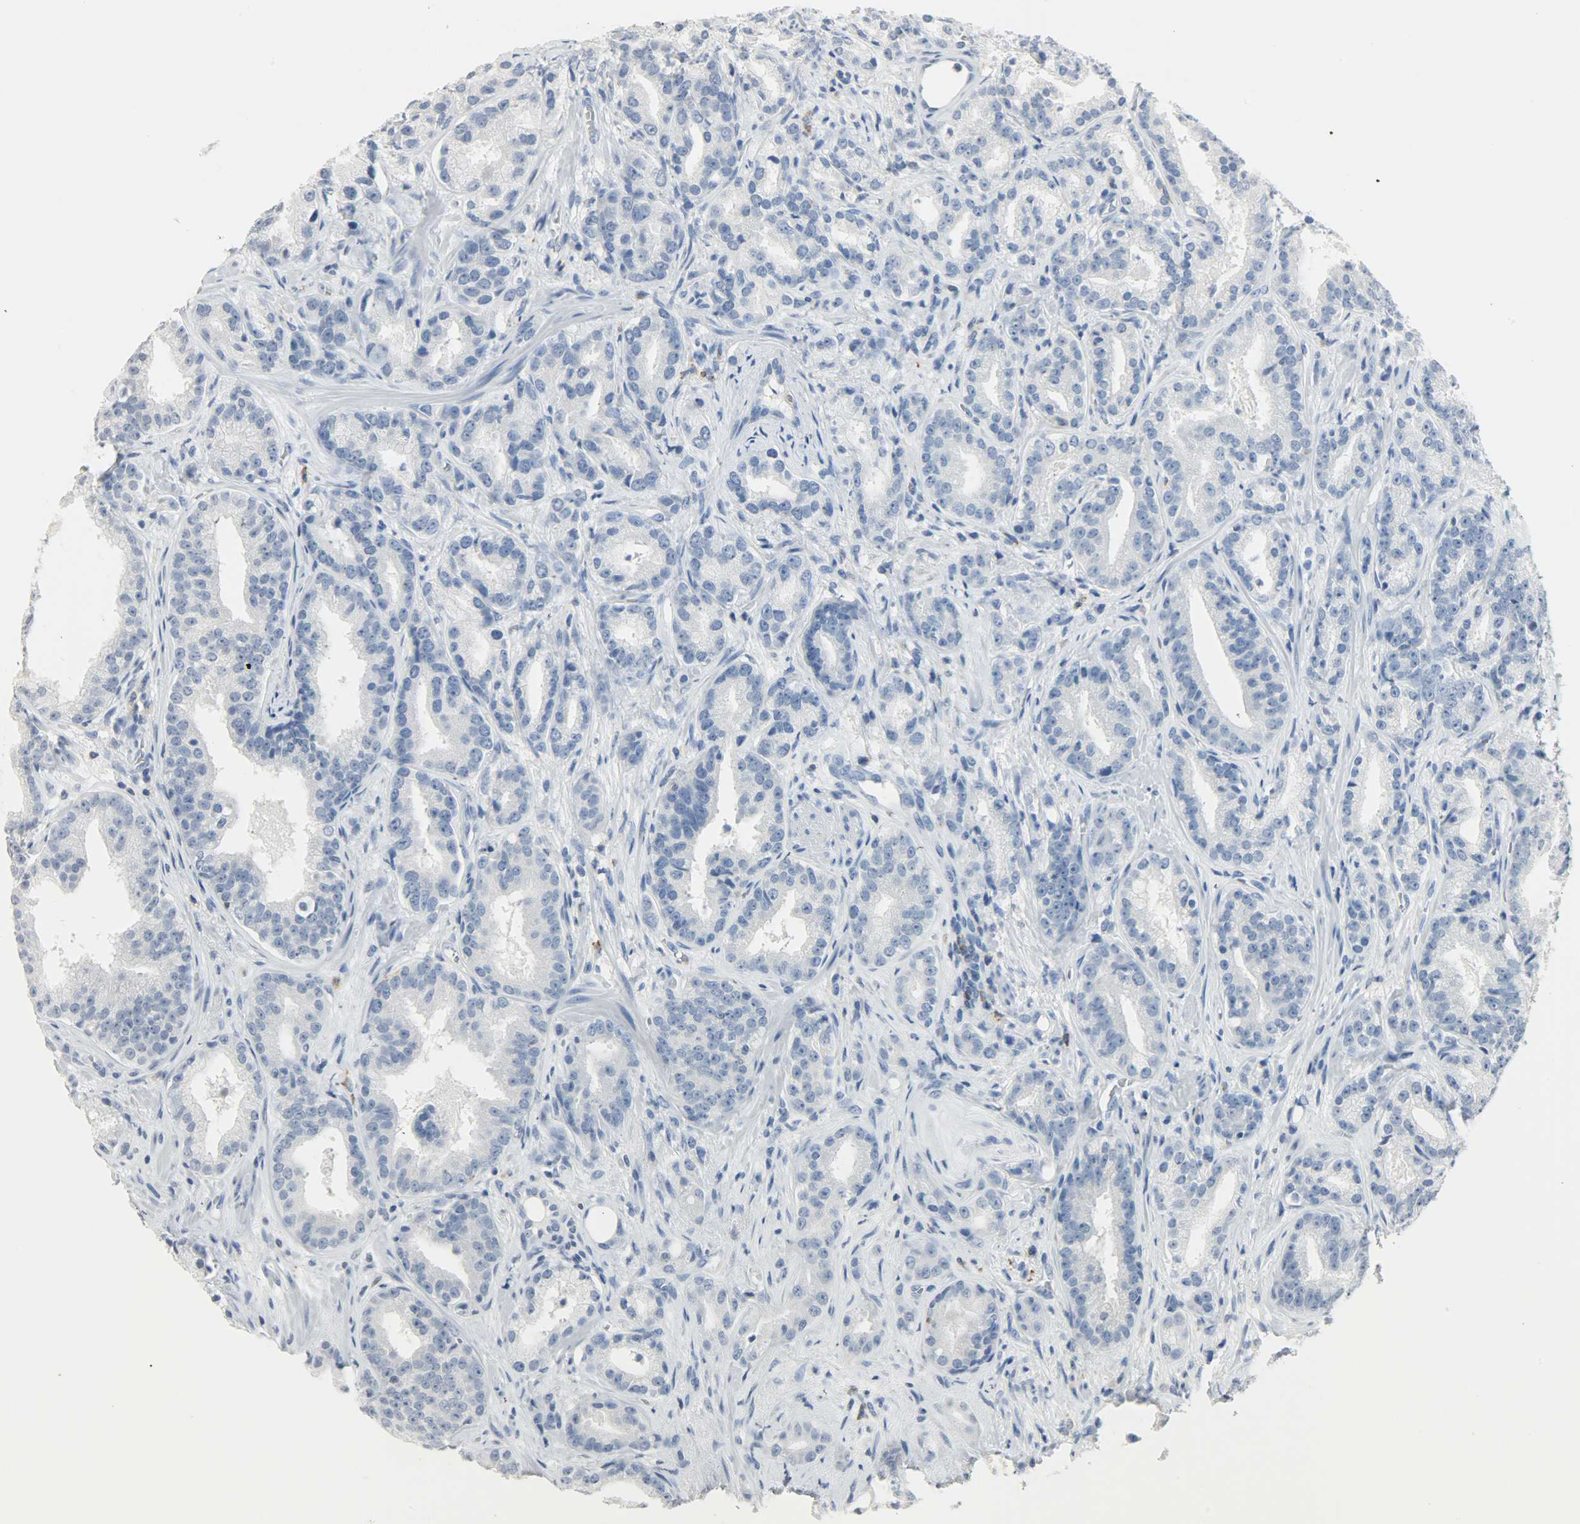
{"staining": {"intensity": "negative", "quantity": "none", "location": "none"}, "tissue": "prostate cancer", "cell_type": "Tumor cells", "image_type": "cancer", "snomed": [{"axis": "morphology", "description": "Adenocarcinoma, Low grade"}, {"axis": "topography", "description": "Prostate"}], "caption": "DAB (3,3'-diaminobenzidine) immunohistochemical staining of human prostate cancer shows no significant staining in tumor cells.", "gene": "PTPN6", "patient": {"sex": "male", "age": 63}}